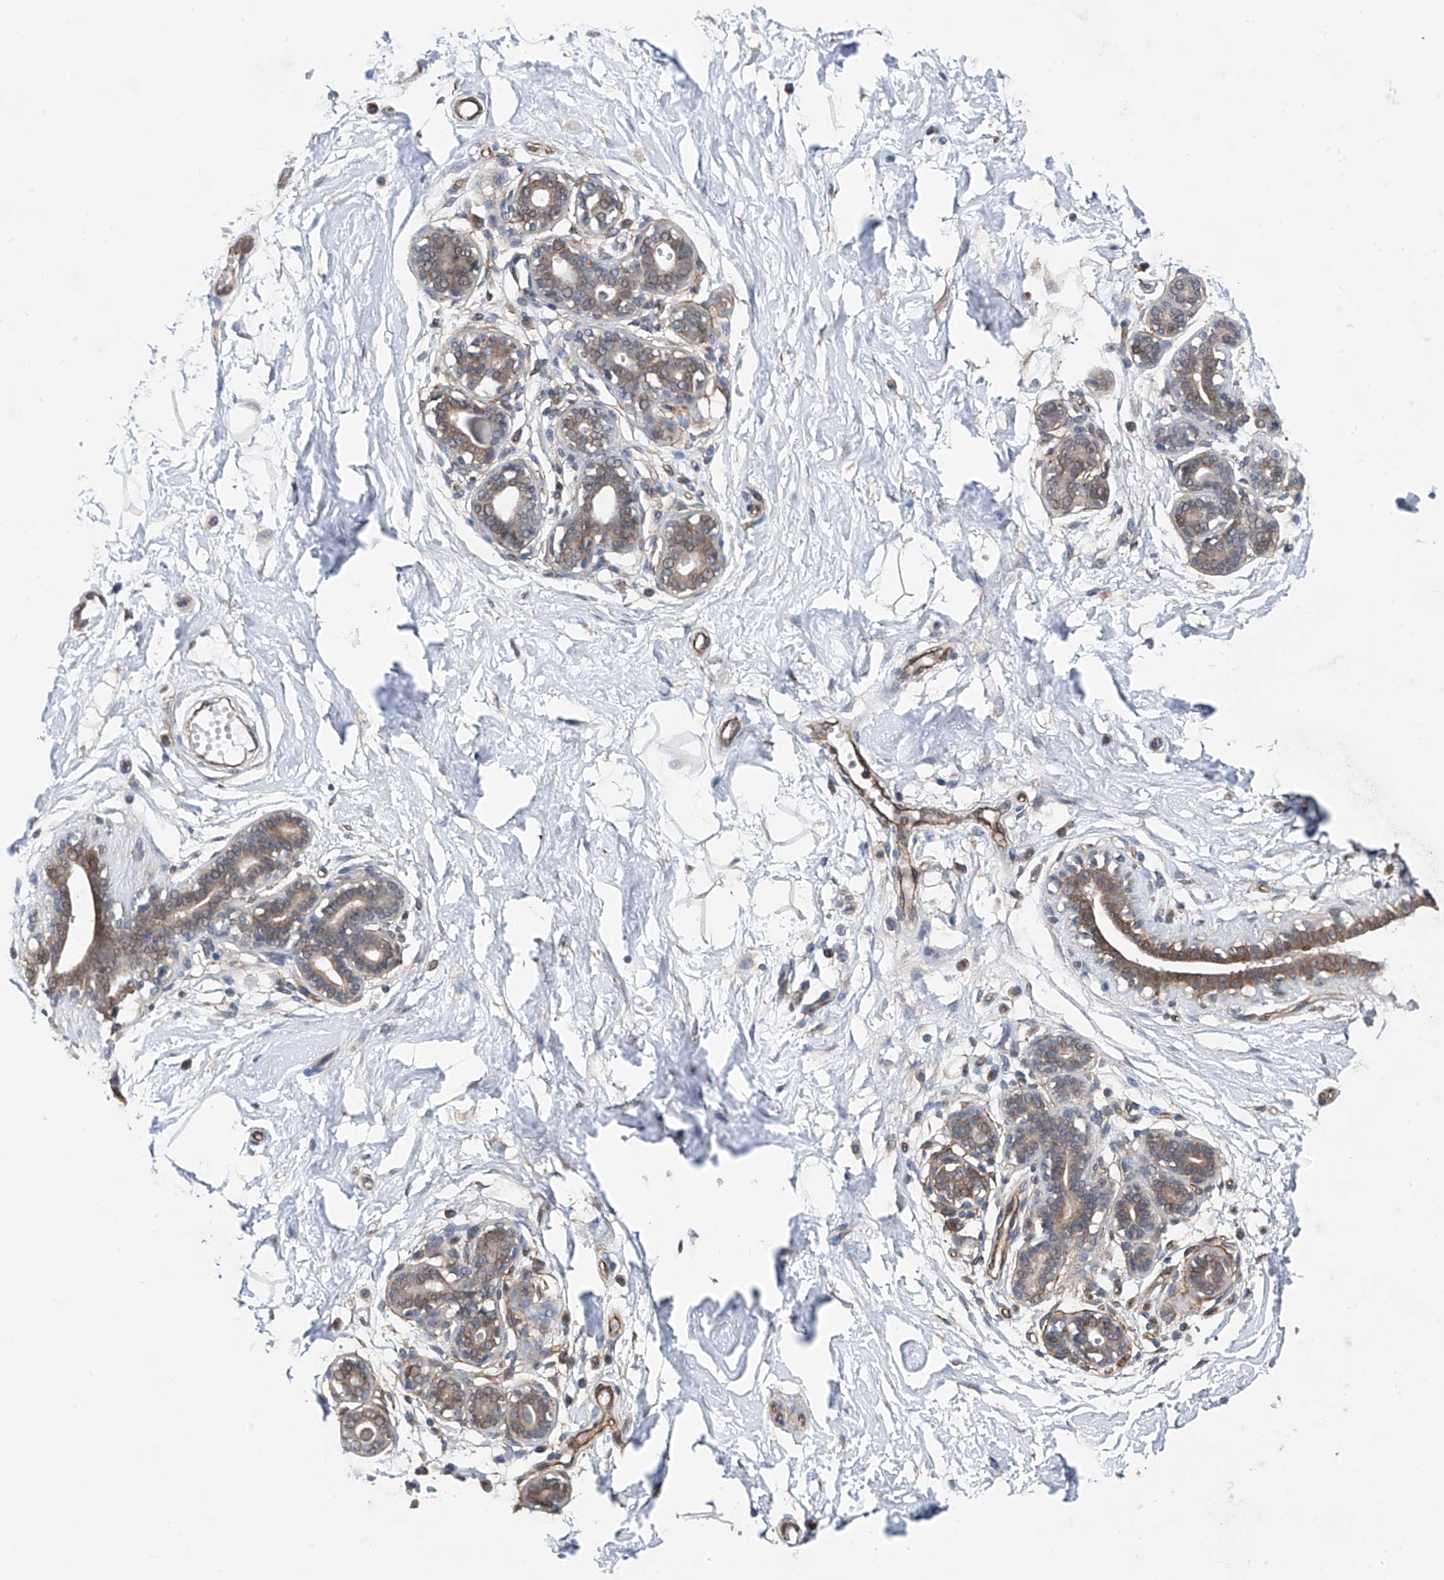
{"staining": {"intensity": "negative", "quantity": "none", "location": "none"}, "tissue": "breast", "cell_type": "Adipocytes", "image_type": "normal", "snomed": [{"axis": "morphology", "description": "Normal tissue, NOS"}, {"axis": "morphology", "description": "Adenoma, NOS"}, {"axis": "topography", "description": "Breast"}], "caption": "High magnification brightfield microscopy of benign breast stained with DAB (brown) and counterstained with hematoxylin (blue): adipocytes show no significant expression.", "gene": "CHPF", "patient": {"sex": "female", "age": 23}}